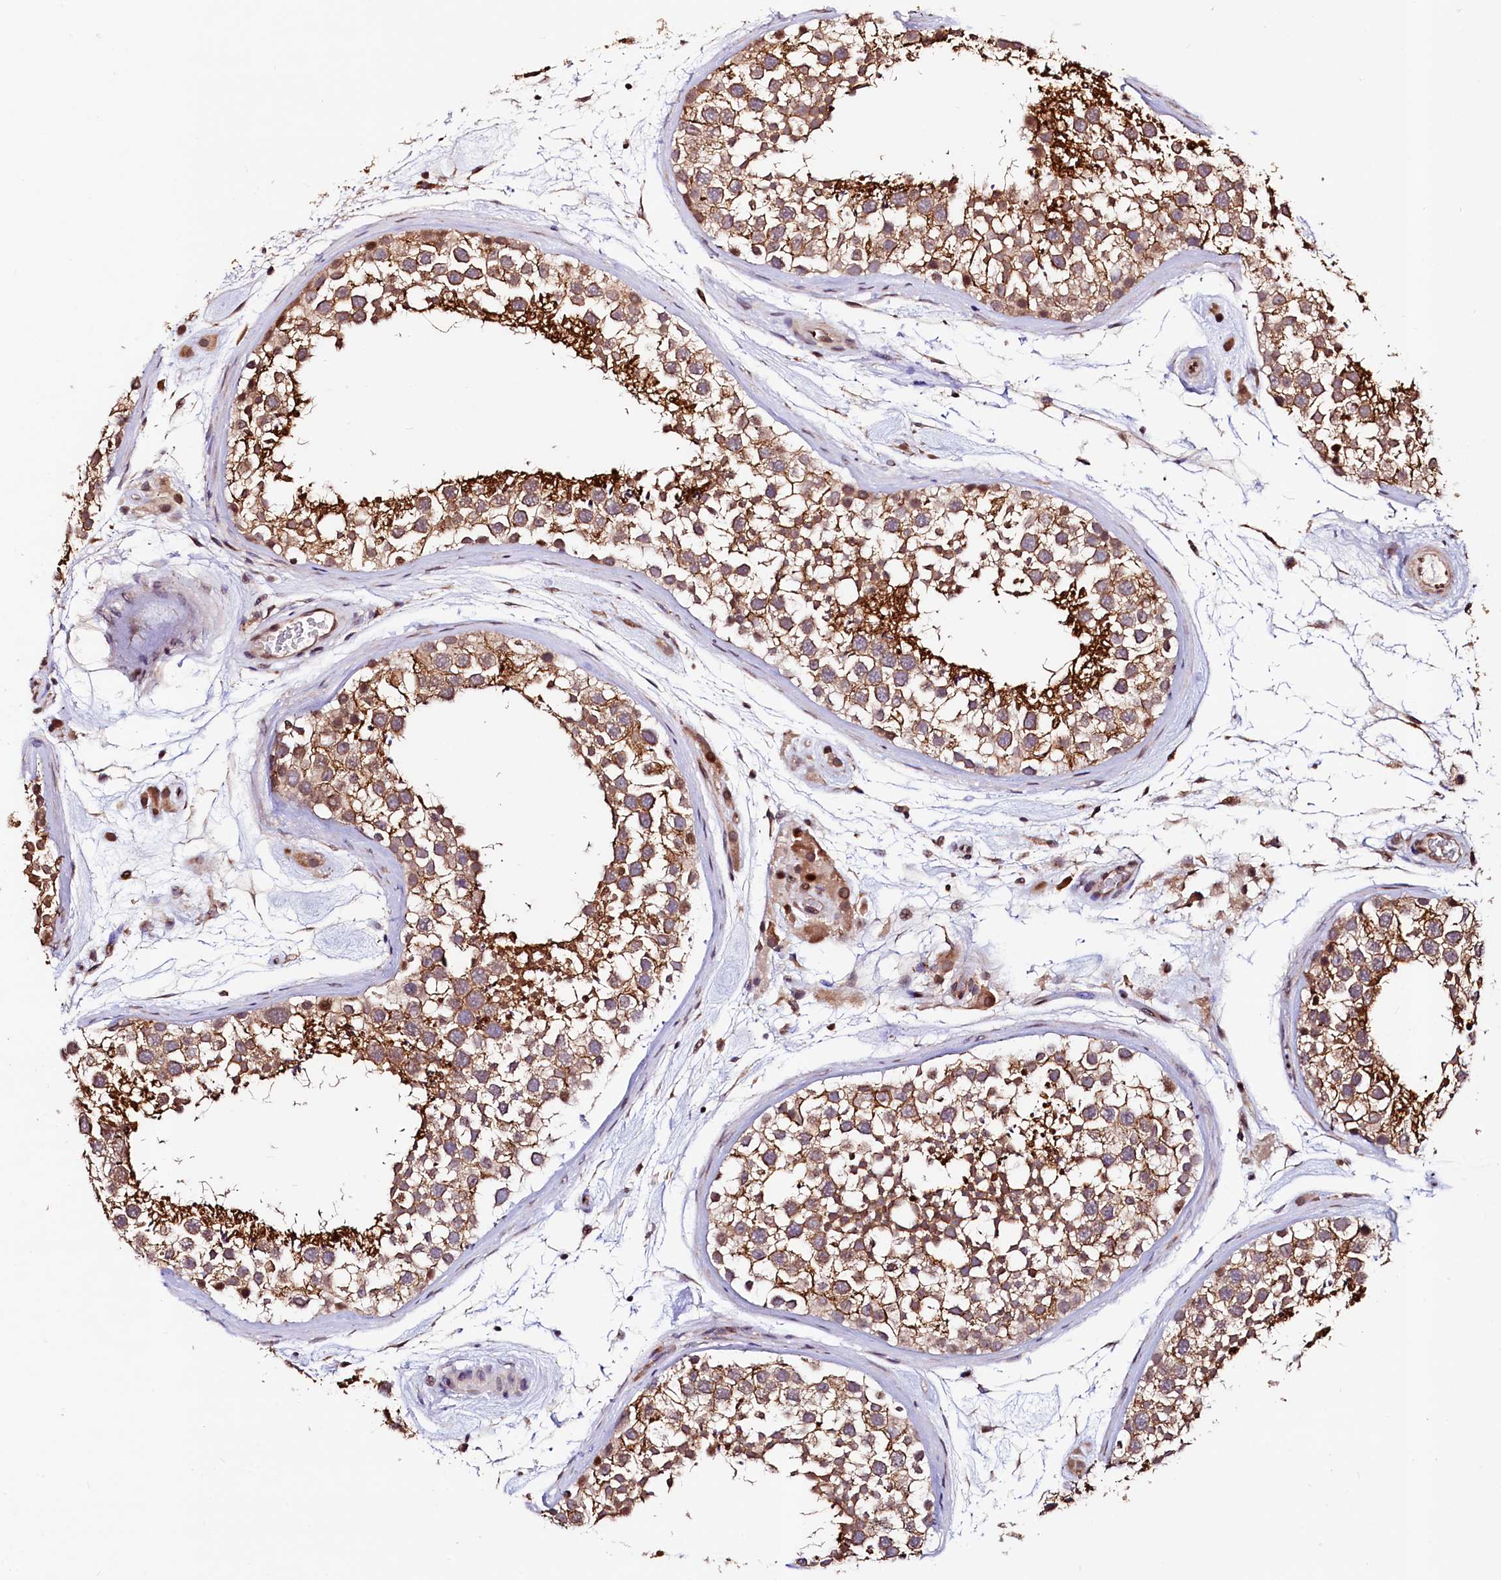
{"staining": {"intensity": "moderate", "quantity": ">75%", "location": "cytoplasmic/membranous"}, "tissue": "testis", "cell_type": "Cells in seminiferous ducts", "image_type": "normal", "snomed": [{"axis": "morphology", "description": "Normal tissue, NOS"}, {"axis": "topography", "description": "Testis"}], "caption": "Immunohistochemistry (IHC) staining of benign testis, which reveals medium levels of moderate cytoplasmic/membranous expression in about >75% of cells in seminiferous ducts indicating moderate cytoplasmic/membranous protein staining. The staining was performed using DAB (3,3'-diaminobenzidine) (brown) for protein detection and nuclei were counterstained in hematoxylin (blue).", "gene": "C5orf15", "patient": {"sex": "male", "age": 46}}